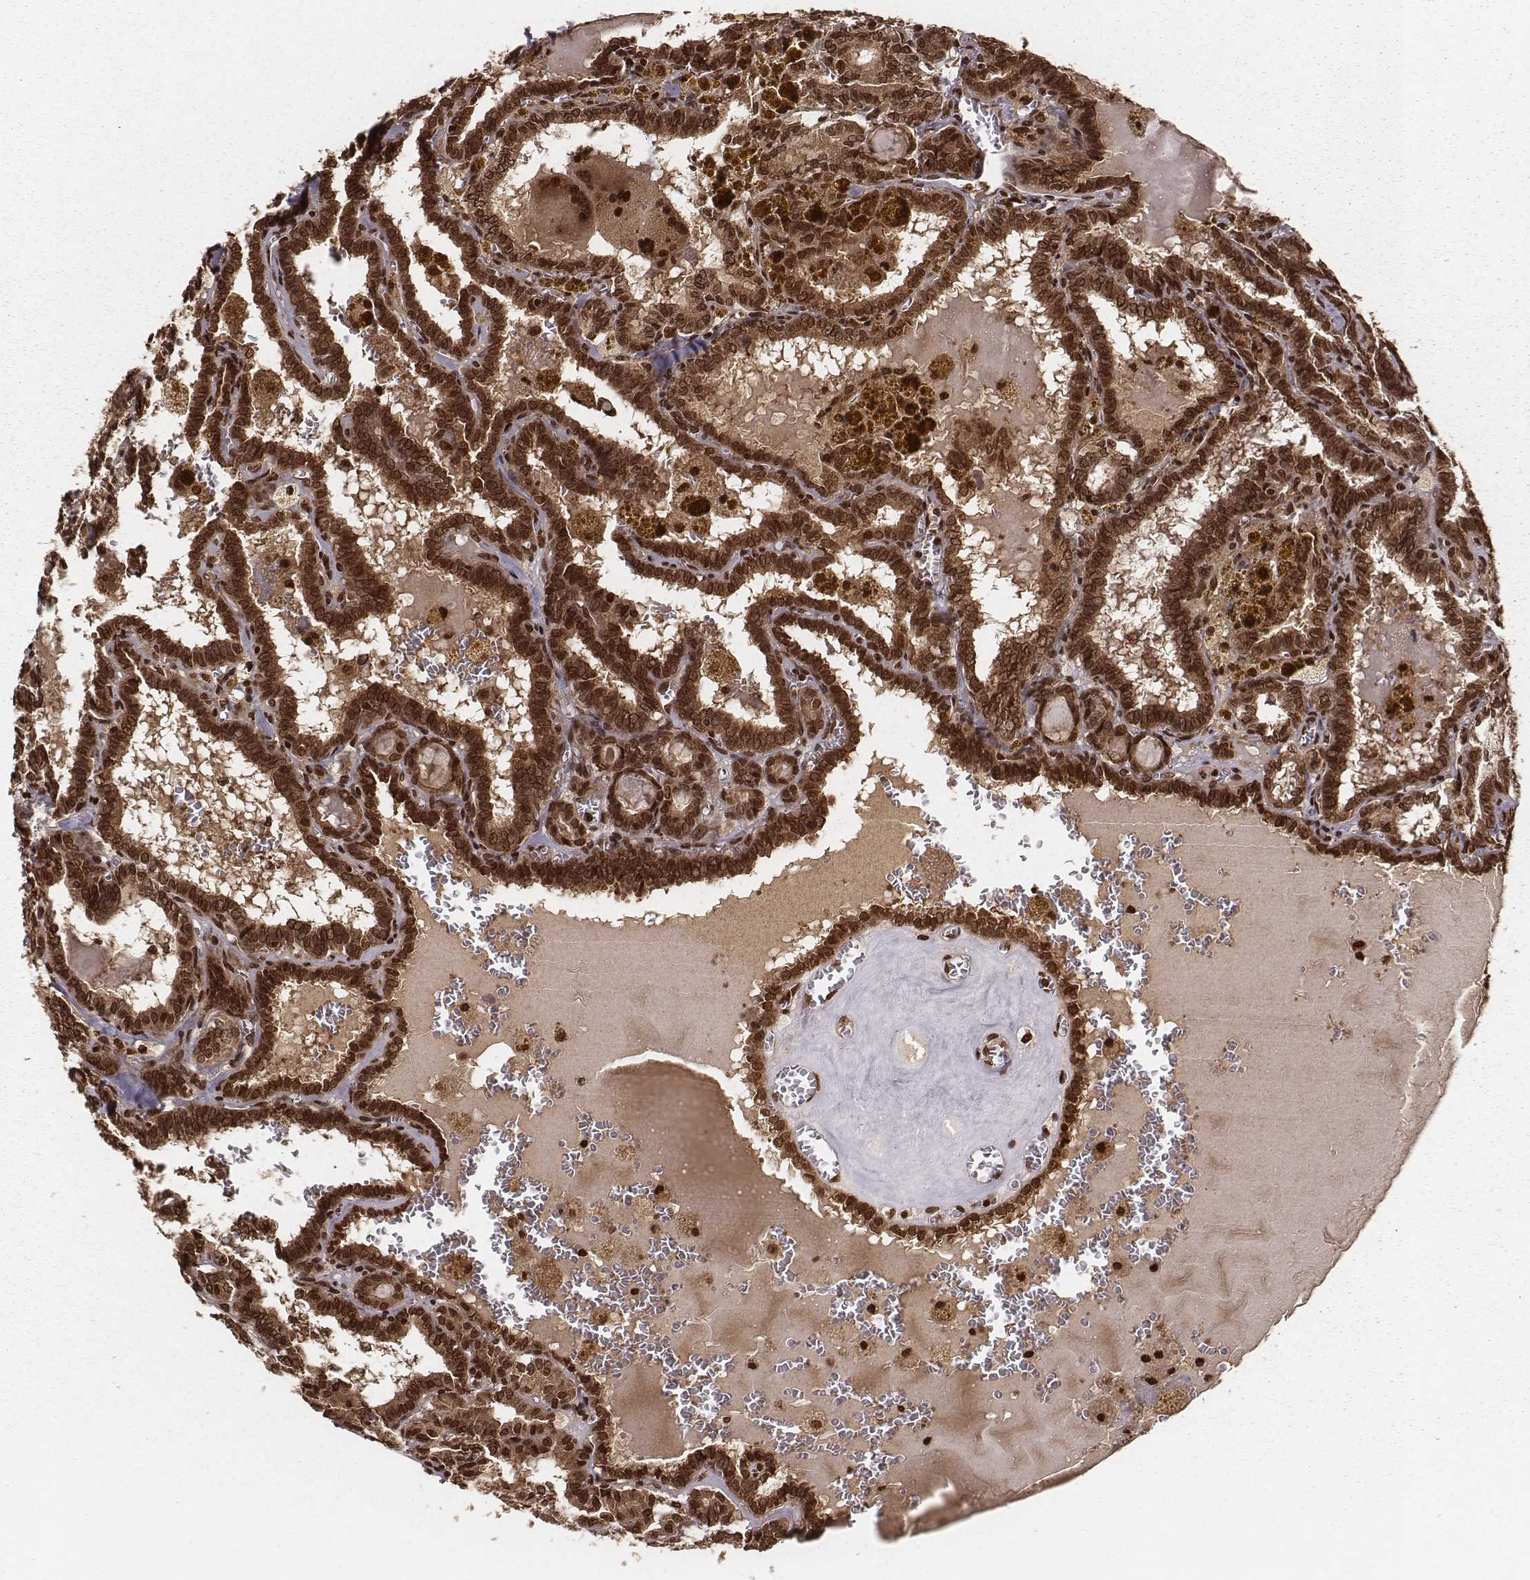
{"staining": {"intensity": "strong", "quantity": ">75%", "location": "cytoplasmic/membranous,nuclear"}, "tissue": "thyroid cancer", "cell_type": "Tumor cells", "image_type": "cancer", "snomed": [{"axis": "morphology", "description": "Papillary adenocarcinoma, NOS"}, {"axis": "topography", "description": "Thyroid gland"}], "caption": "A brown stain shows strong cytoplasmic/membranous and nuclear positivity of a protein in human papillary adenocarcinoma (thyroid) tumor cells. The staining is performed using DAB brown chromogen to label protein expression. The nuclei are counter-stained blue using hematoxylin.", "gene": "NFX1", "patient": {"sex": "female", "age": 39}}